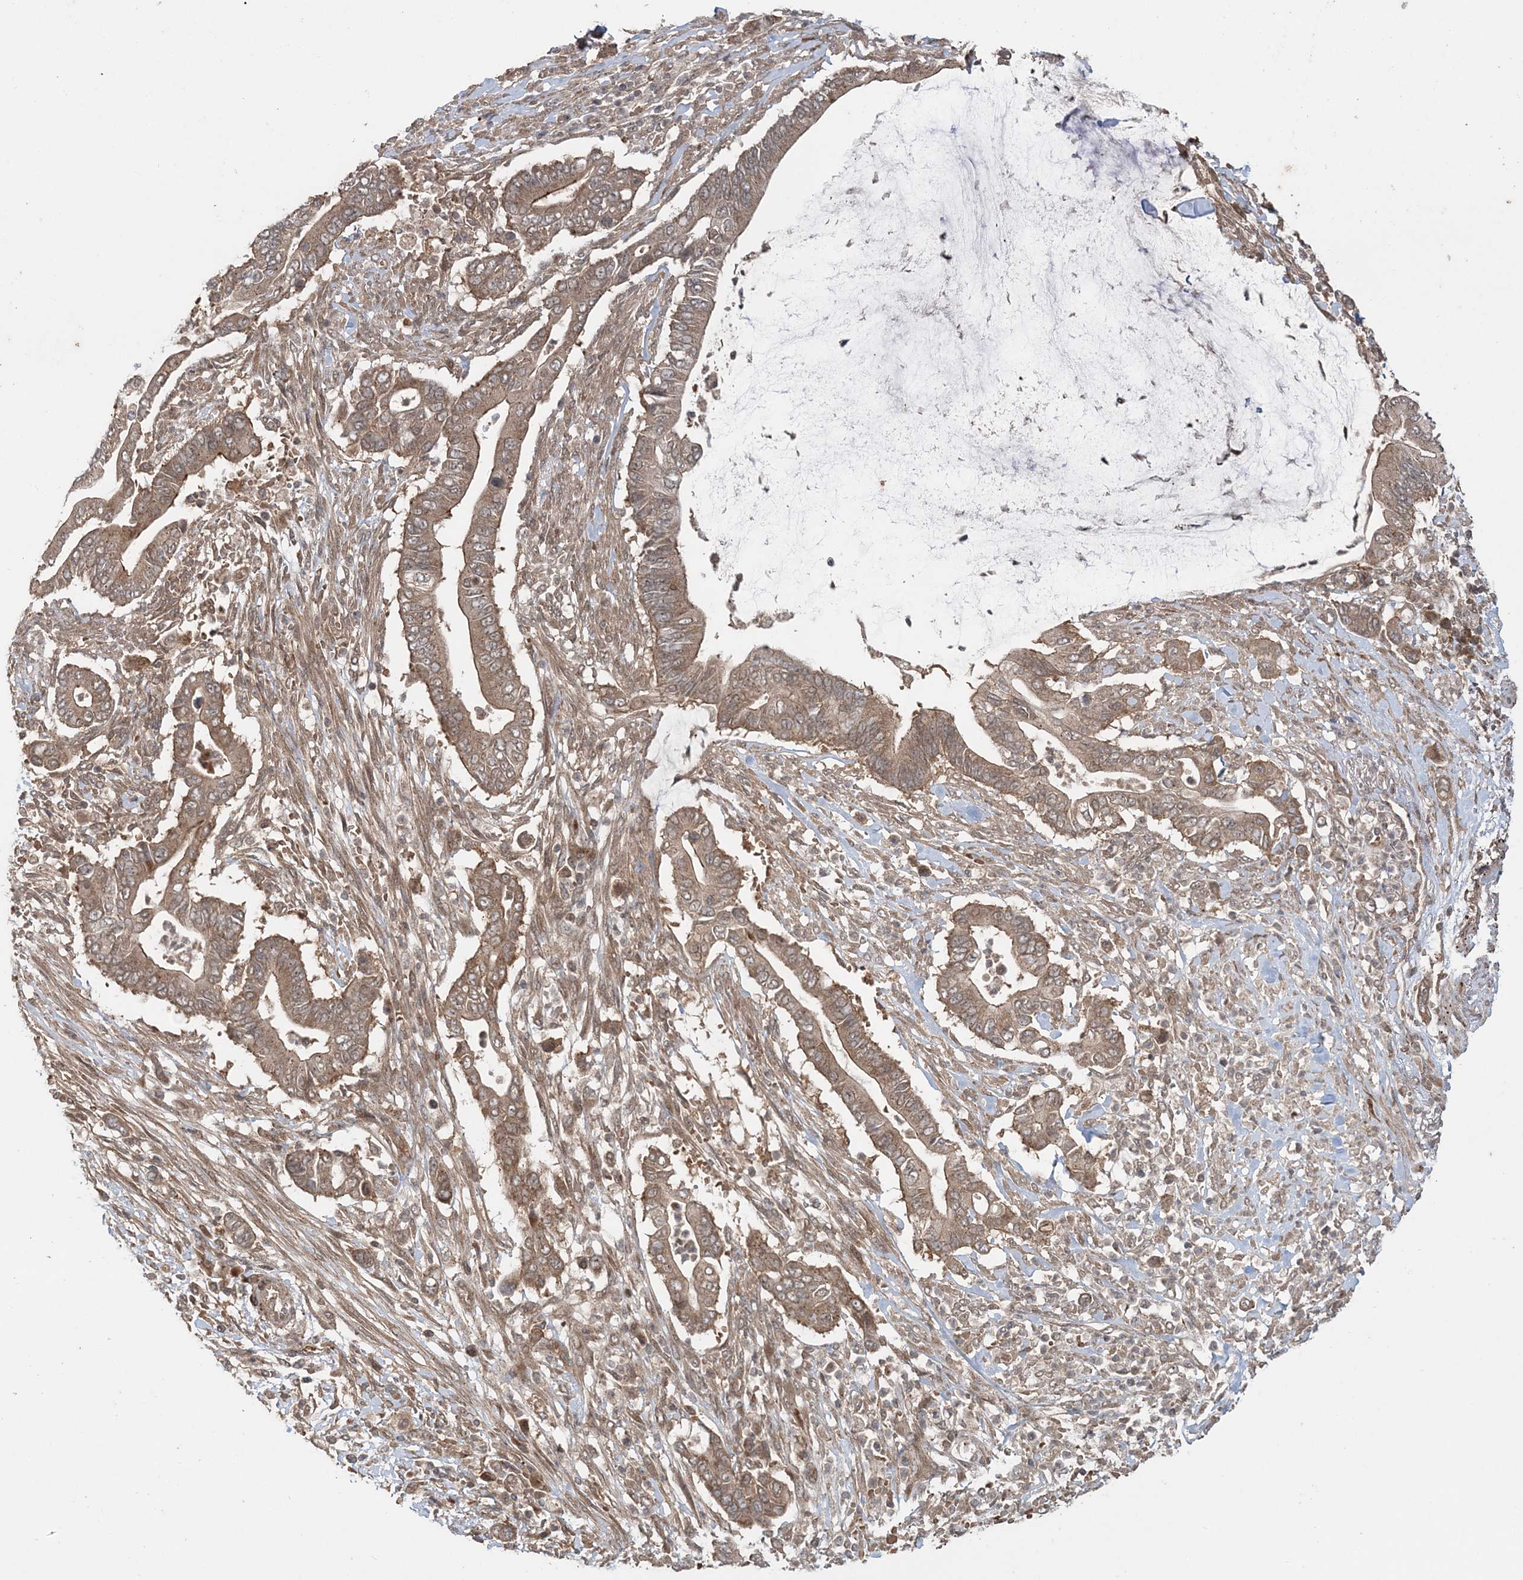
{"staining": {"intensity": "moderate", "quantity": ">75%", "location": "cytoplasmic/membranous"}, "tissue": "pancreatic cancer", "cell_type": "Tumor cells", "image_type": "cancer", "snomed": [{"axis": "morphology", "description": "Adenocarcinoma, NOS"}, {"axis": "topography", "description": "Pancreas"}], "caption": "Moderate cytoplasmic/membranous positivity is seen in approximately >75% of tumor cells in pancreatic cancer.", "gene": "UBTD2", "patient": {"sex": "male", "age": 68}}